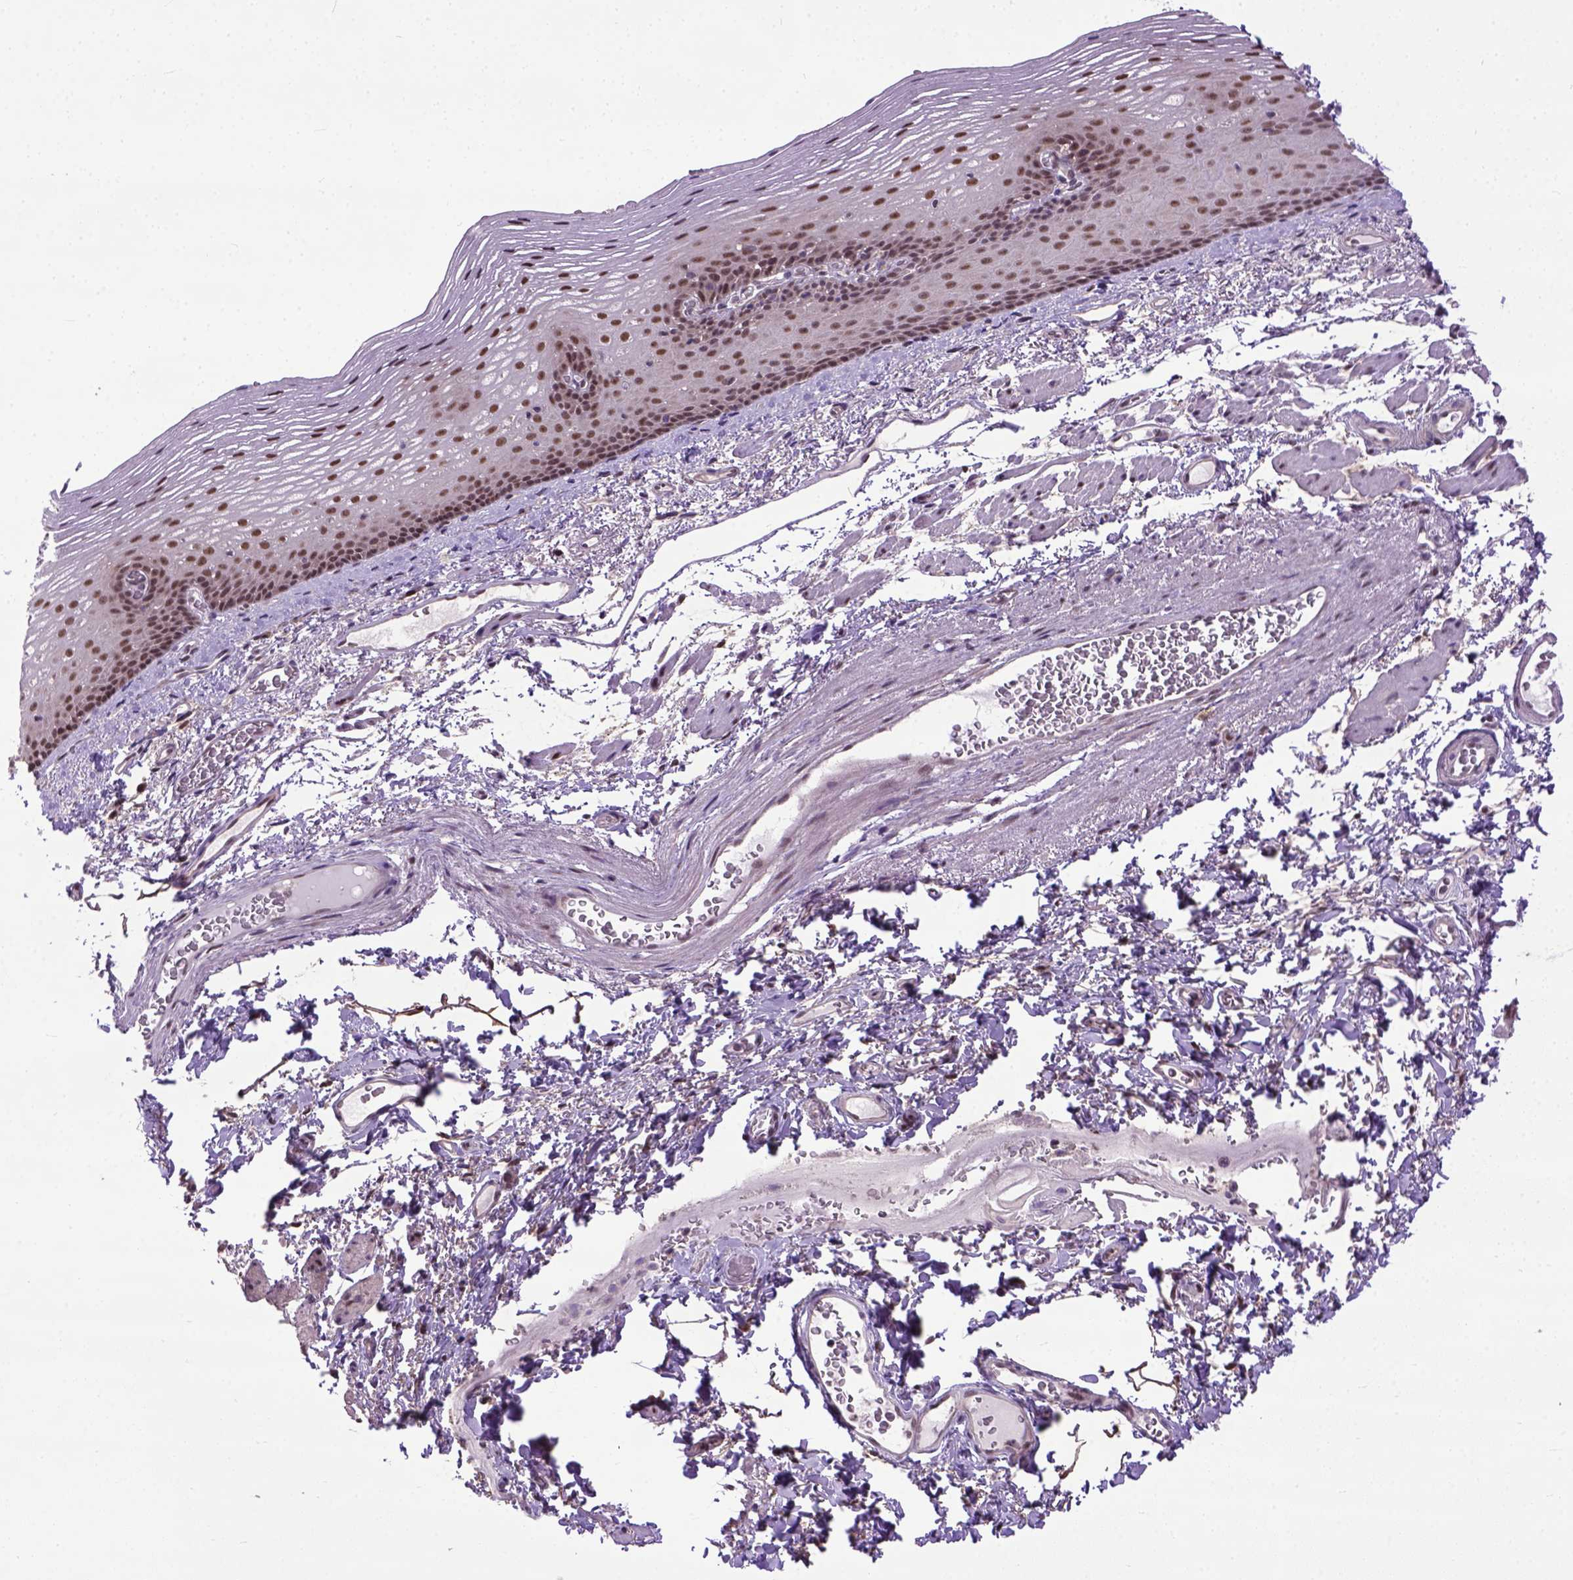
{"staining": {"intensity": "moderate", "quantity": ">75%", "location": "nuclear"}, "tissue": "esophagus", "cell_type": "Squamous epithelial cells", "image_type": "normal", "snomed": [{"axis": "morphology", "description": "Normal tissue, NOS"}, {"axis": "topography", "description": "Esophagus"}], "caption": "Immunohistochemistry (IHC) of unremarkable esophagus reveals medium levels of moderate nuclear expression in about >75% of squamous epithelial cells.", "gene": "UBA3", "patient": {"sex": "male", "age": 76}}